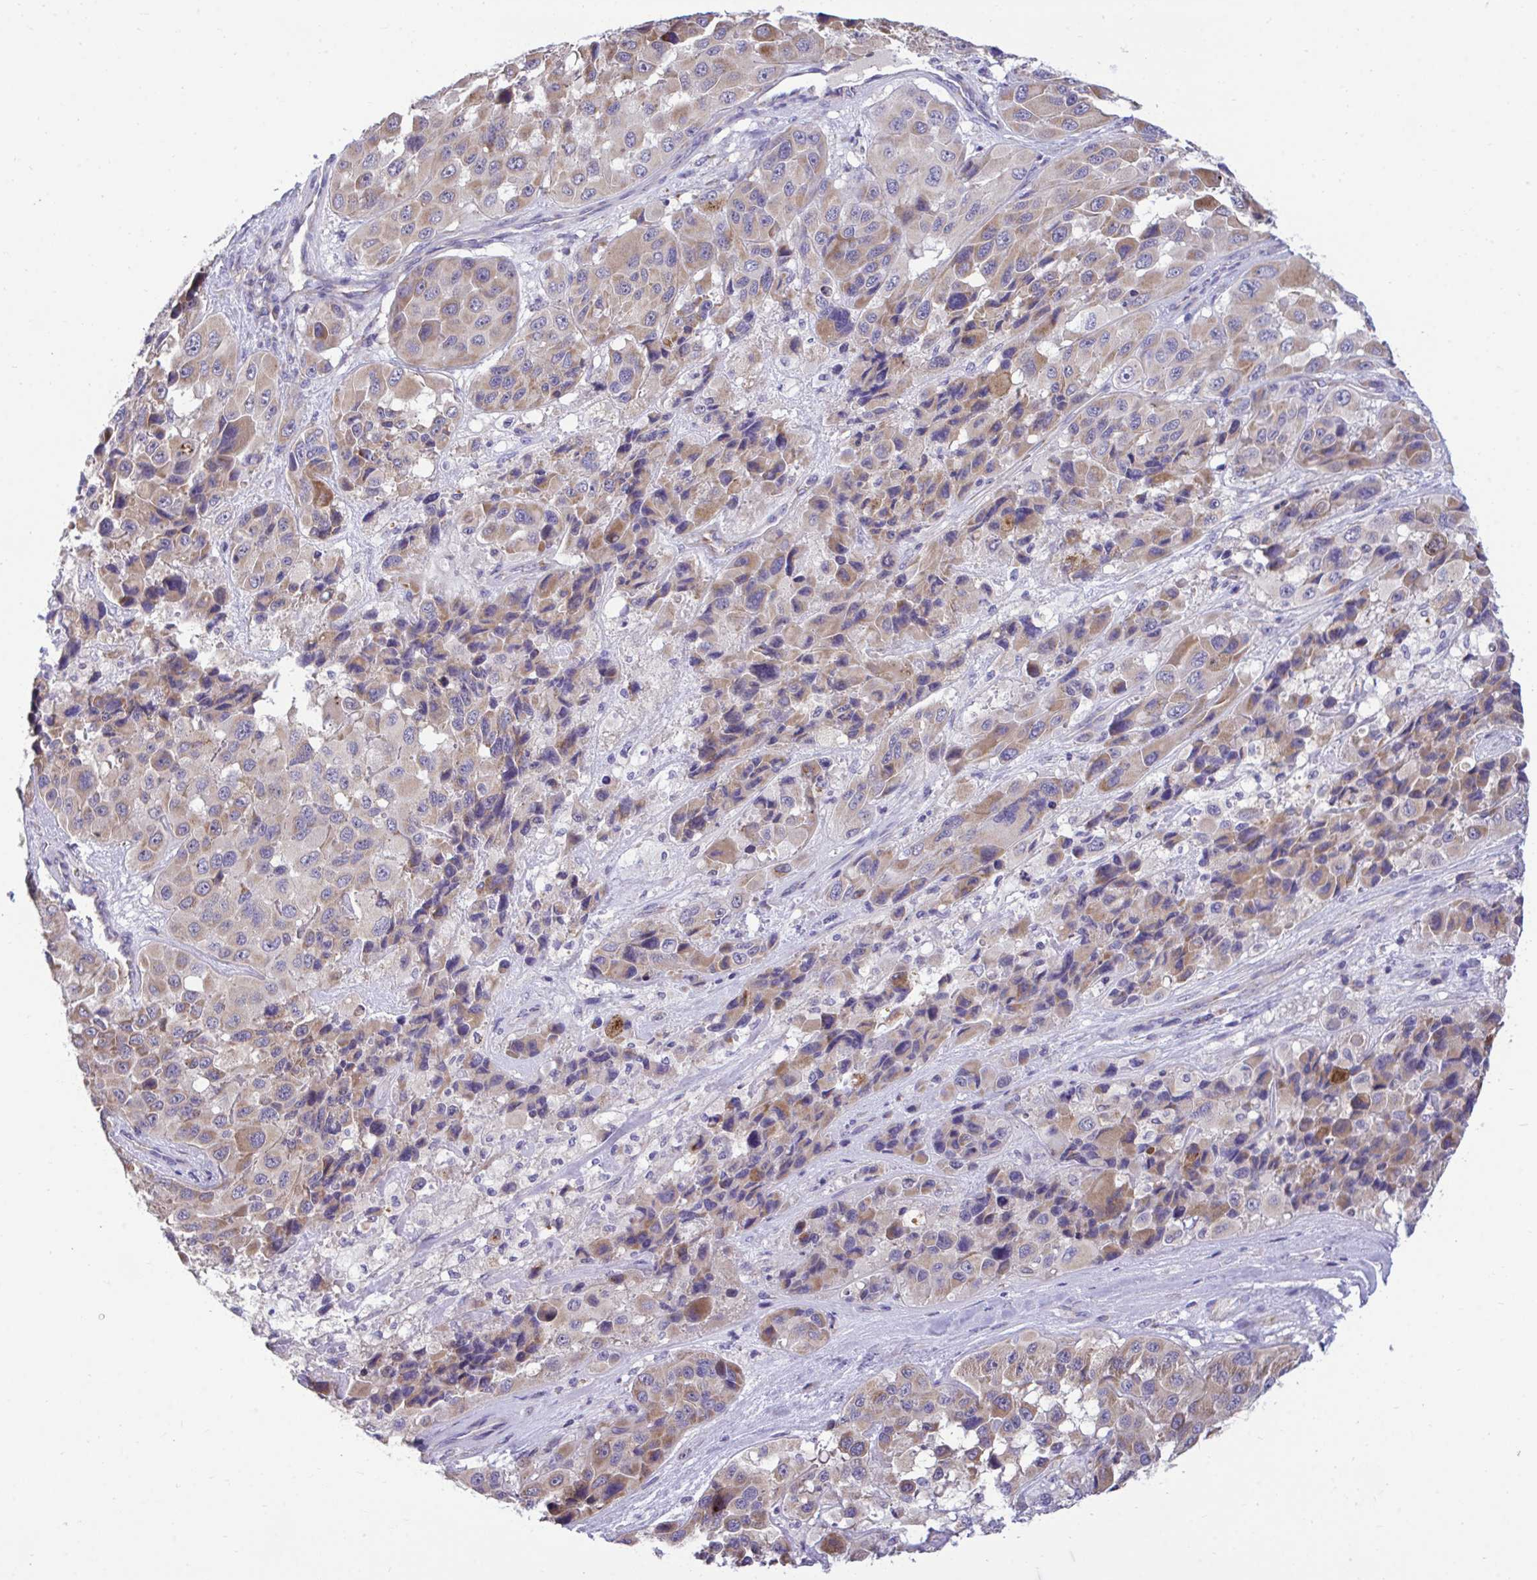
{"staining": {"intensity": "weak", "quantity": ">75%", "location": "cytoplasmic/membranous"}, "tissue": "melanoma", "cell_type": "Tumor cells", "image_type": "cancer", "snomed": [{"axis": "morphology", "description": "Malignant melanoma, Metastatic site"}, {"axis": "topography", "description": "Lymph node"}], "caption": "Protein staining demonstrates weak cytoplasmic/membranous expression in approximately >75% of tumor cells in melanoma. The staining was performed using DAB, with brown indicating positive protein expression. Nuclei are stained blue with hematoxylin.", "gene": "SARS2", "patient": {"sex": "female", "age": 65}}